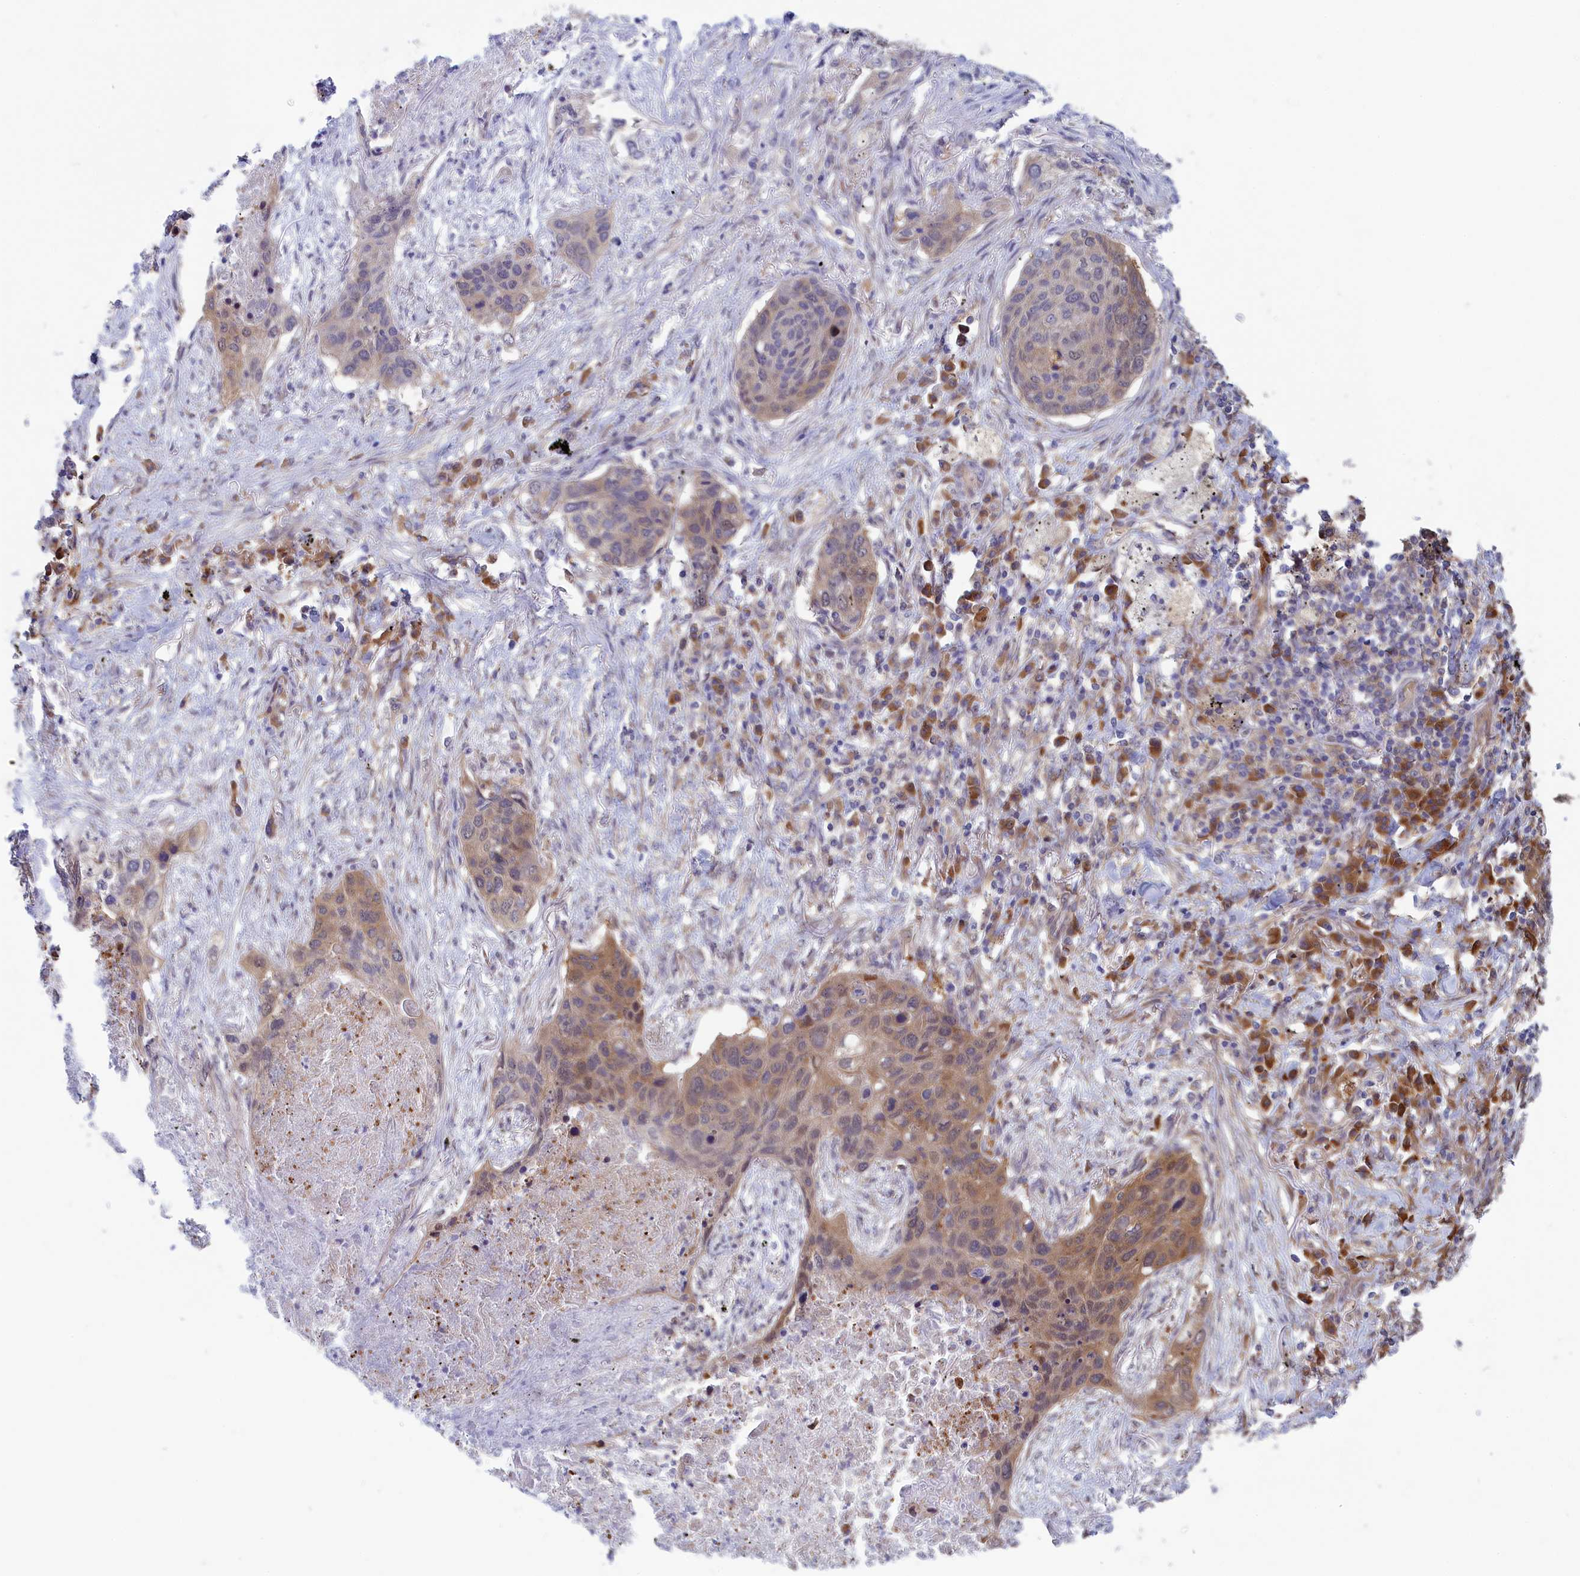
{"staining": {"intensity": "moderate", "quantity": "25%-75%", "location": "cytoplasmic/membranous"}, "tissue": "lung cancer", "cell_type": "Tumor cells", "image_type": "cancer", "snomed": [{"axis": "morphology", "description": "Squamous cell carcinoma, NOS"}, {"axis": "topography", "description": "Lung"}], "caption": "Lung cancer stained with a protein marker shows moderate staining in tumor cells.", "gene": "SYNDIG1L", "patient": {"sex": "female", "age": 63}}